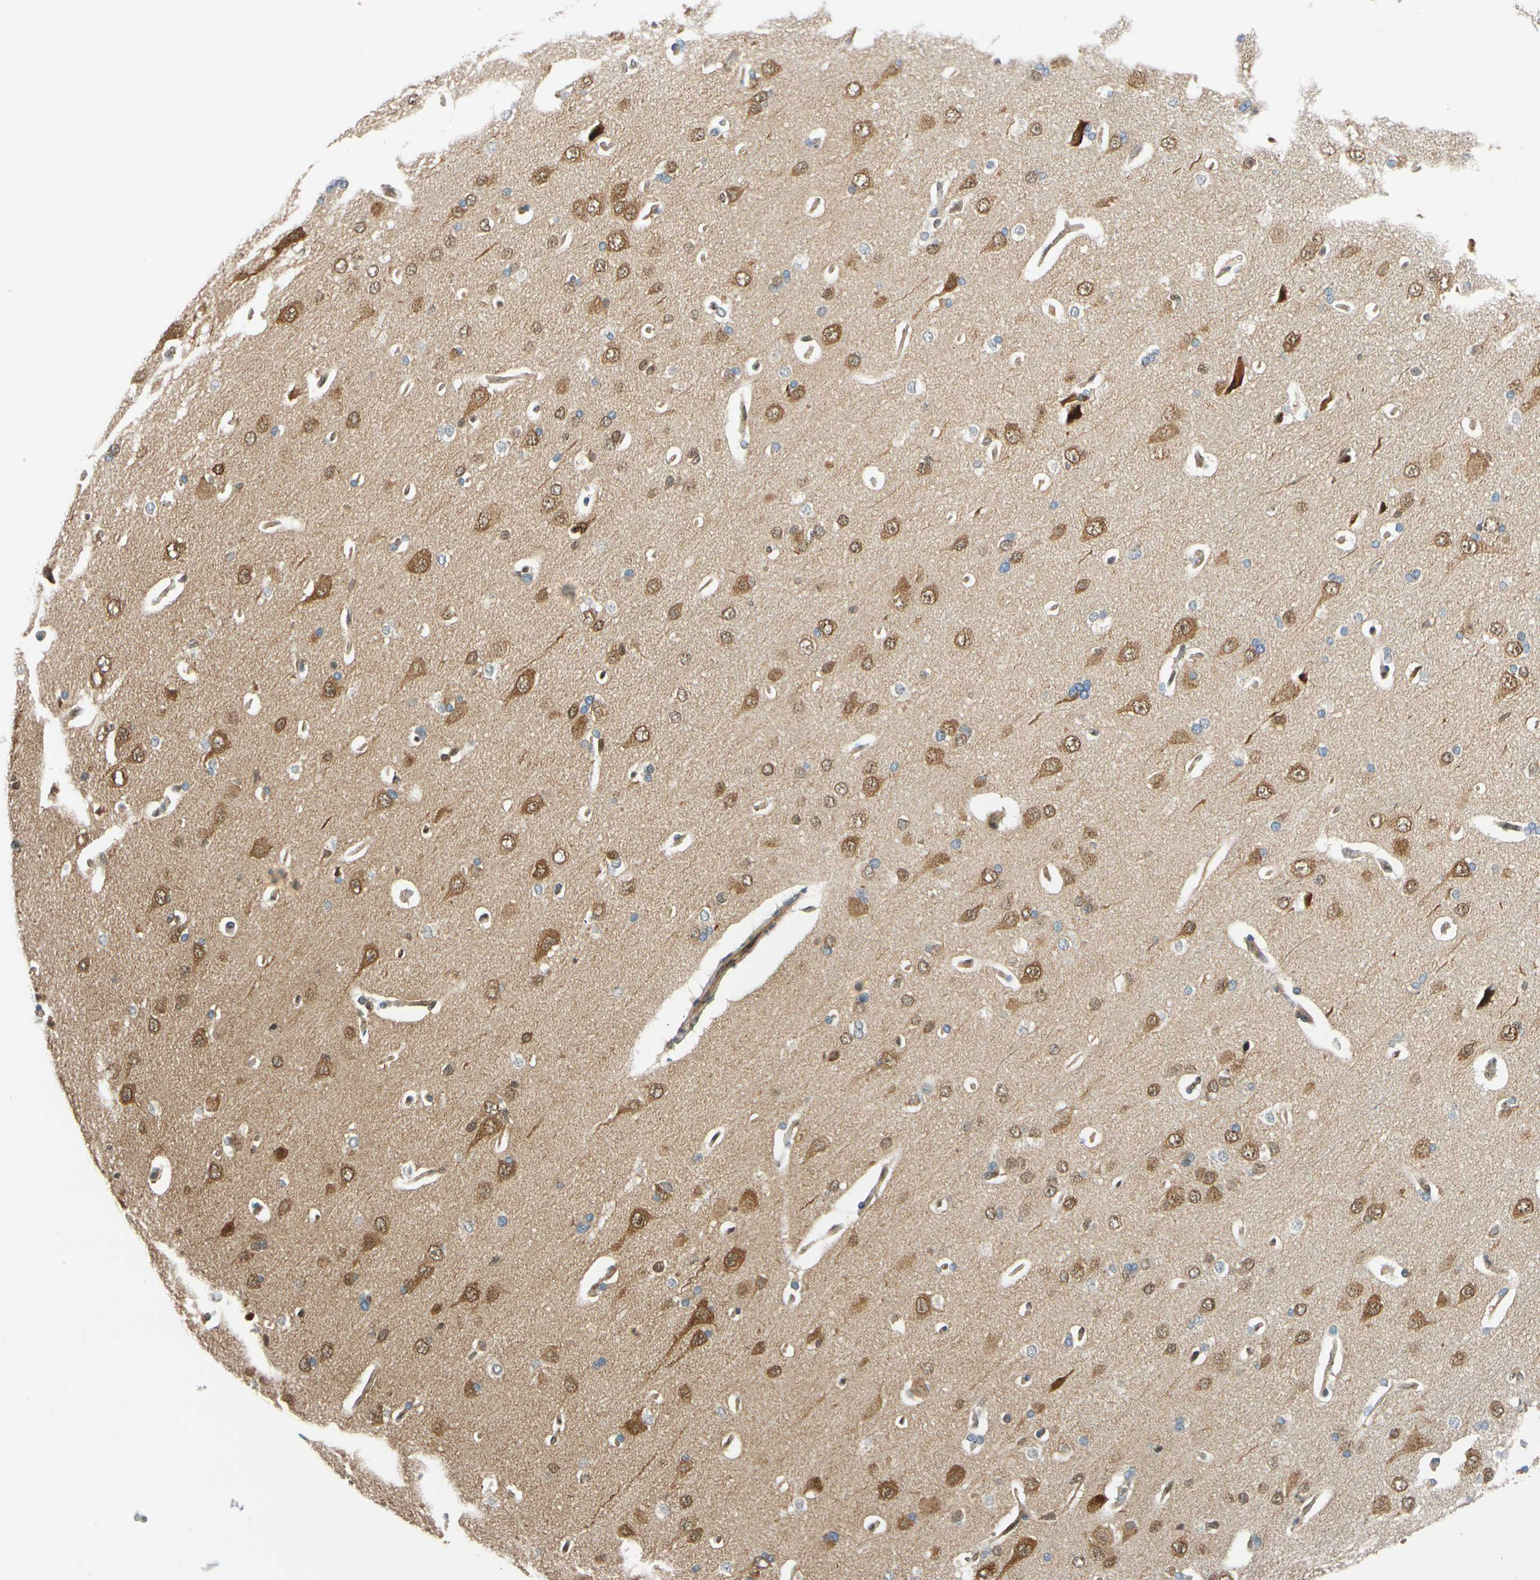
{"staining": {"intensity": "weak", "quantity": ">75%", "location": "cytoplasmic/membranous,nuclear"}, "tissue": "cerebral cortex", "cell_type": "Endothelial cells", "image_type": "normal", "snomed": [{"axis": "morphology", "description": "Normal tissue, NOS"}, {"axis": "topography", "description": "Cerebral cortex"}], "caption": "Endothelial cells show low levels of weak cytoplasmic/membranous,nuclear staining in approximately >75% of cells in normal human cerebral cortex.", "gene": "MAPK9", "patient": {"sex": "male", "age": 62}}